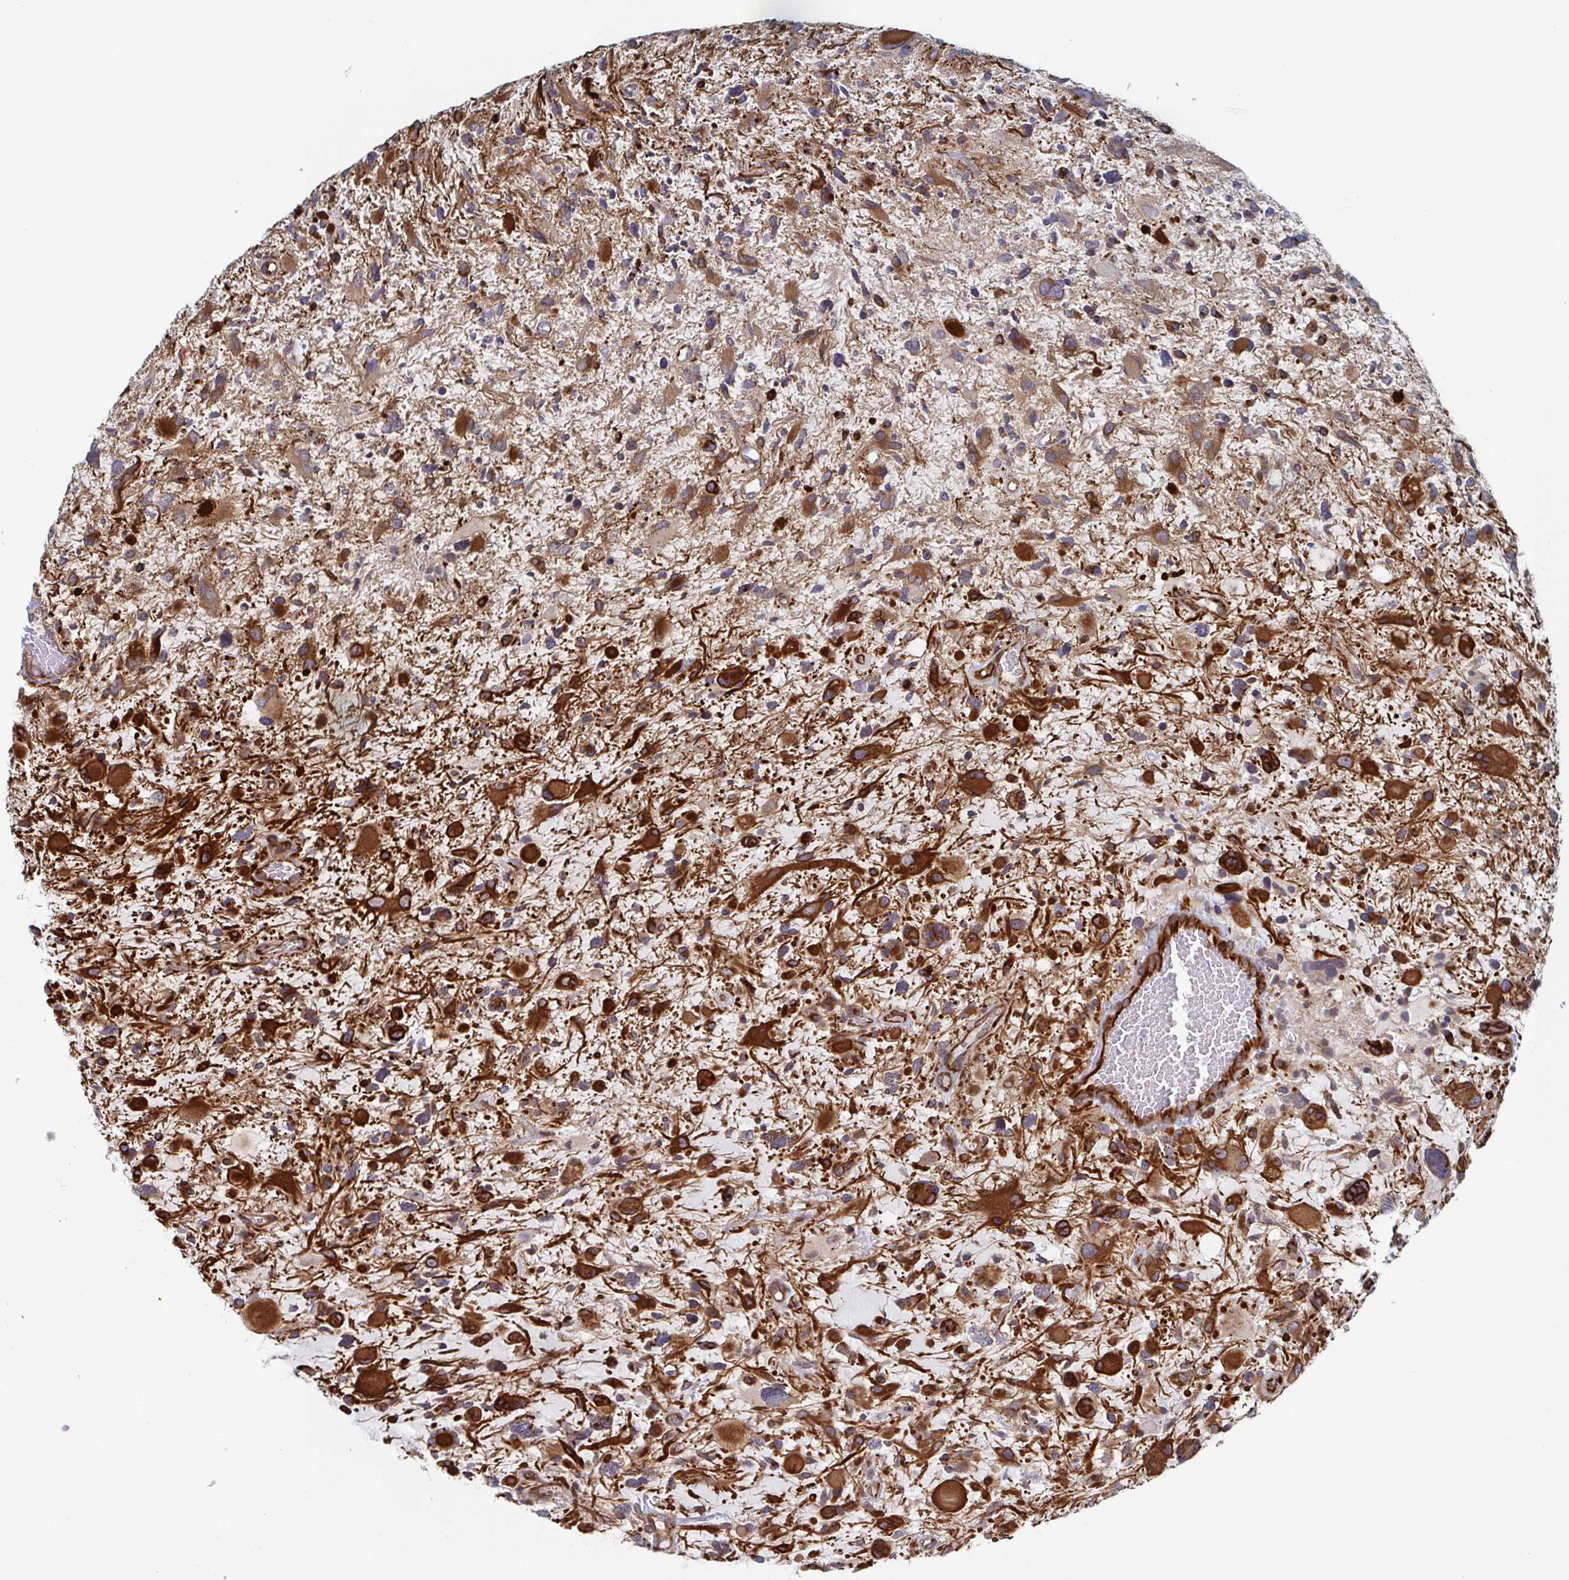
{"staining": {"intensity": "strong", "quantity": "<25%", "location": "cytoplasmic/membranous"}, "tissue": "glioma", "cell_type": "Tumor cells", "image_type": "cancer", "snomed": [{"axis": "morphology", "description": "Glioma, malignant, High grade"}, {"axis": "topography", "description": "Brain"}], "caption": "Human high-grade glioma (malignant) stained with a brown dye displays strong cytoplasmic/membranous positive positivity in approximately <25% of tumor cells.", "gene": "DVL3", "patient": {"sex": "female", "age": 11}}